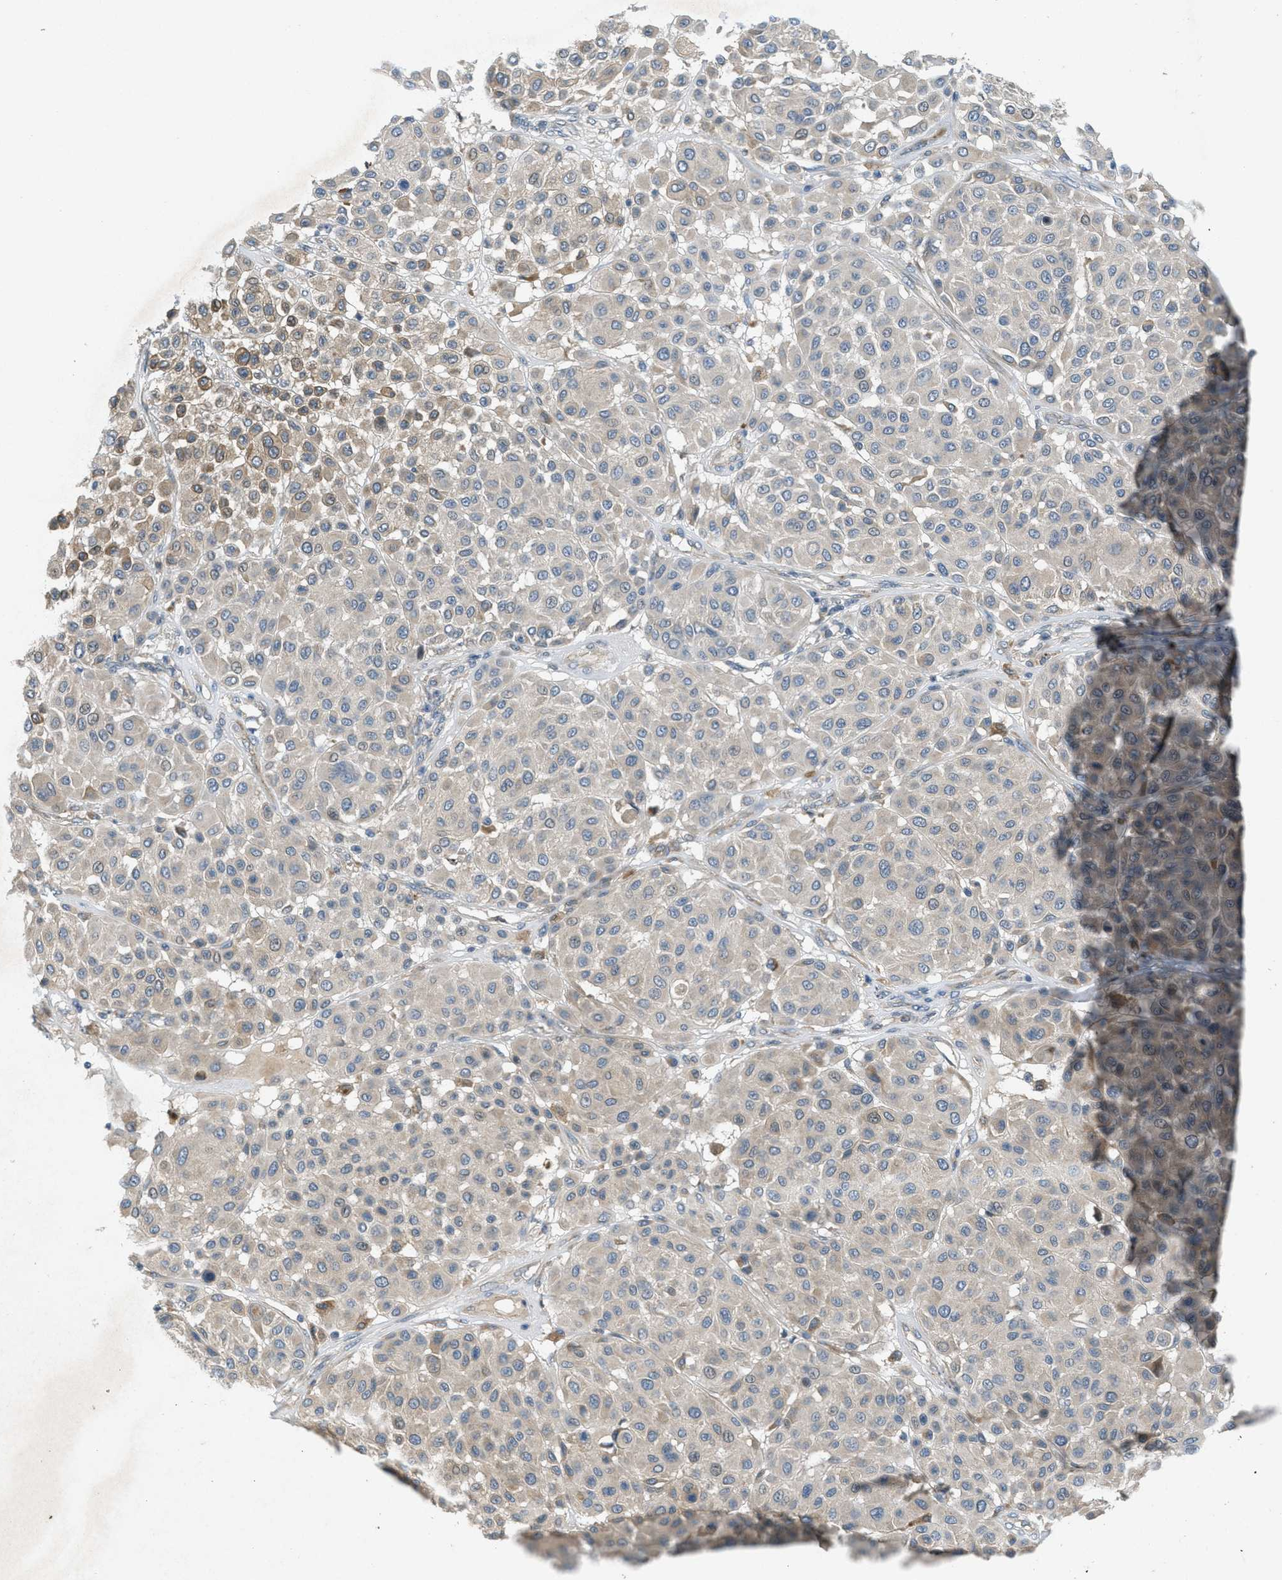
{"staining": {"intensity": "weak", "quantity": ">75%", "location": "cytoplasmic/membranous"}, "tissue": "melanoma", "cell_type": "Tumor cells", "image_type": "cancer", "snomed": [{"axis": "morphology", "description": "Malignant melanoma, Metastatic site"}, {"axis": "topography", "description": "Soft tissue"}], "caption": "Malignant melanoma (metastatic site) stained with a brown dye demonstrates weak cytoplasmic/membranous positive positivity in approximately >75% of tumor cells.", "gene": "ADCY6", "patient": {"sex": "male", "age": 41}}